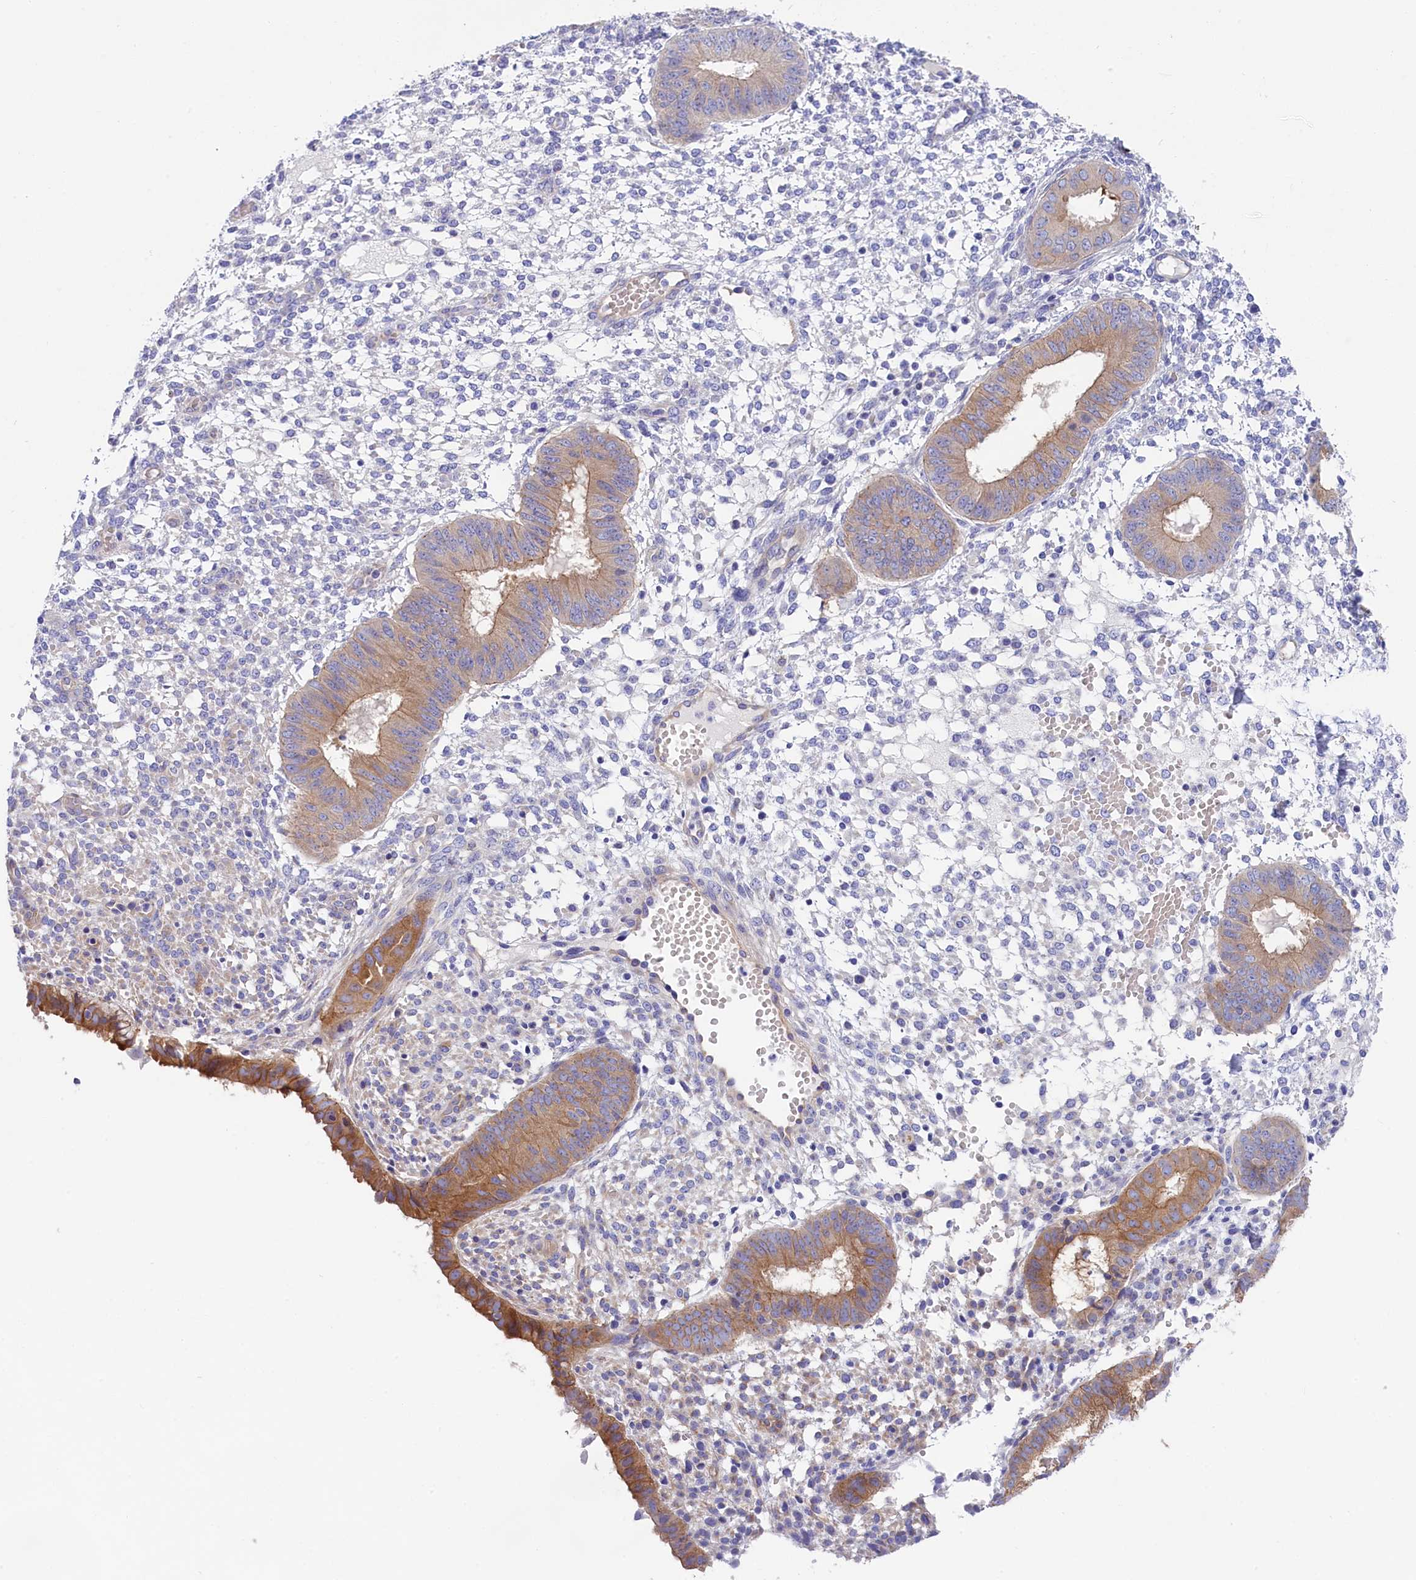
{"staining": {"intensity": "negative", "quantity": "none", "location": "none"}, "tissue": "endometrium", "cell_type": "Cells in endometrial stroma", "image_type": "normal", "snomed": [{"axis": "morphology", "description": "Normal tissue, NOS"}, {"axis": "topography", "description": "Endometrium"}], "caption": "High power microscopy micrograph of an immunohistochemistry photomicrograph of benign endometrium, revealing no significant expression in cells in endometrial stroma.", "gene": "PPP1R13L", "patient": {"sex": "female", "age": 49}}